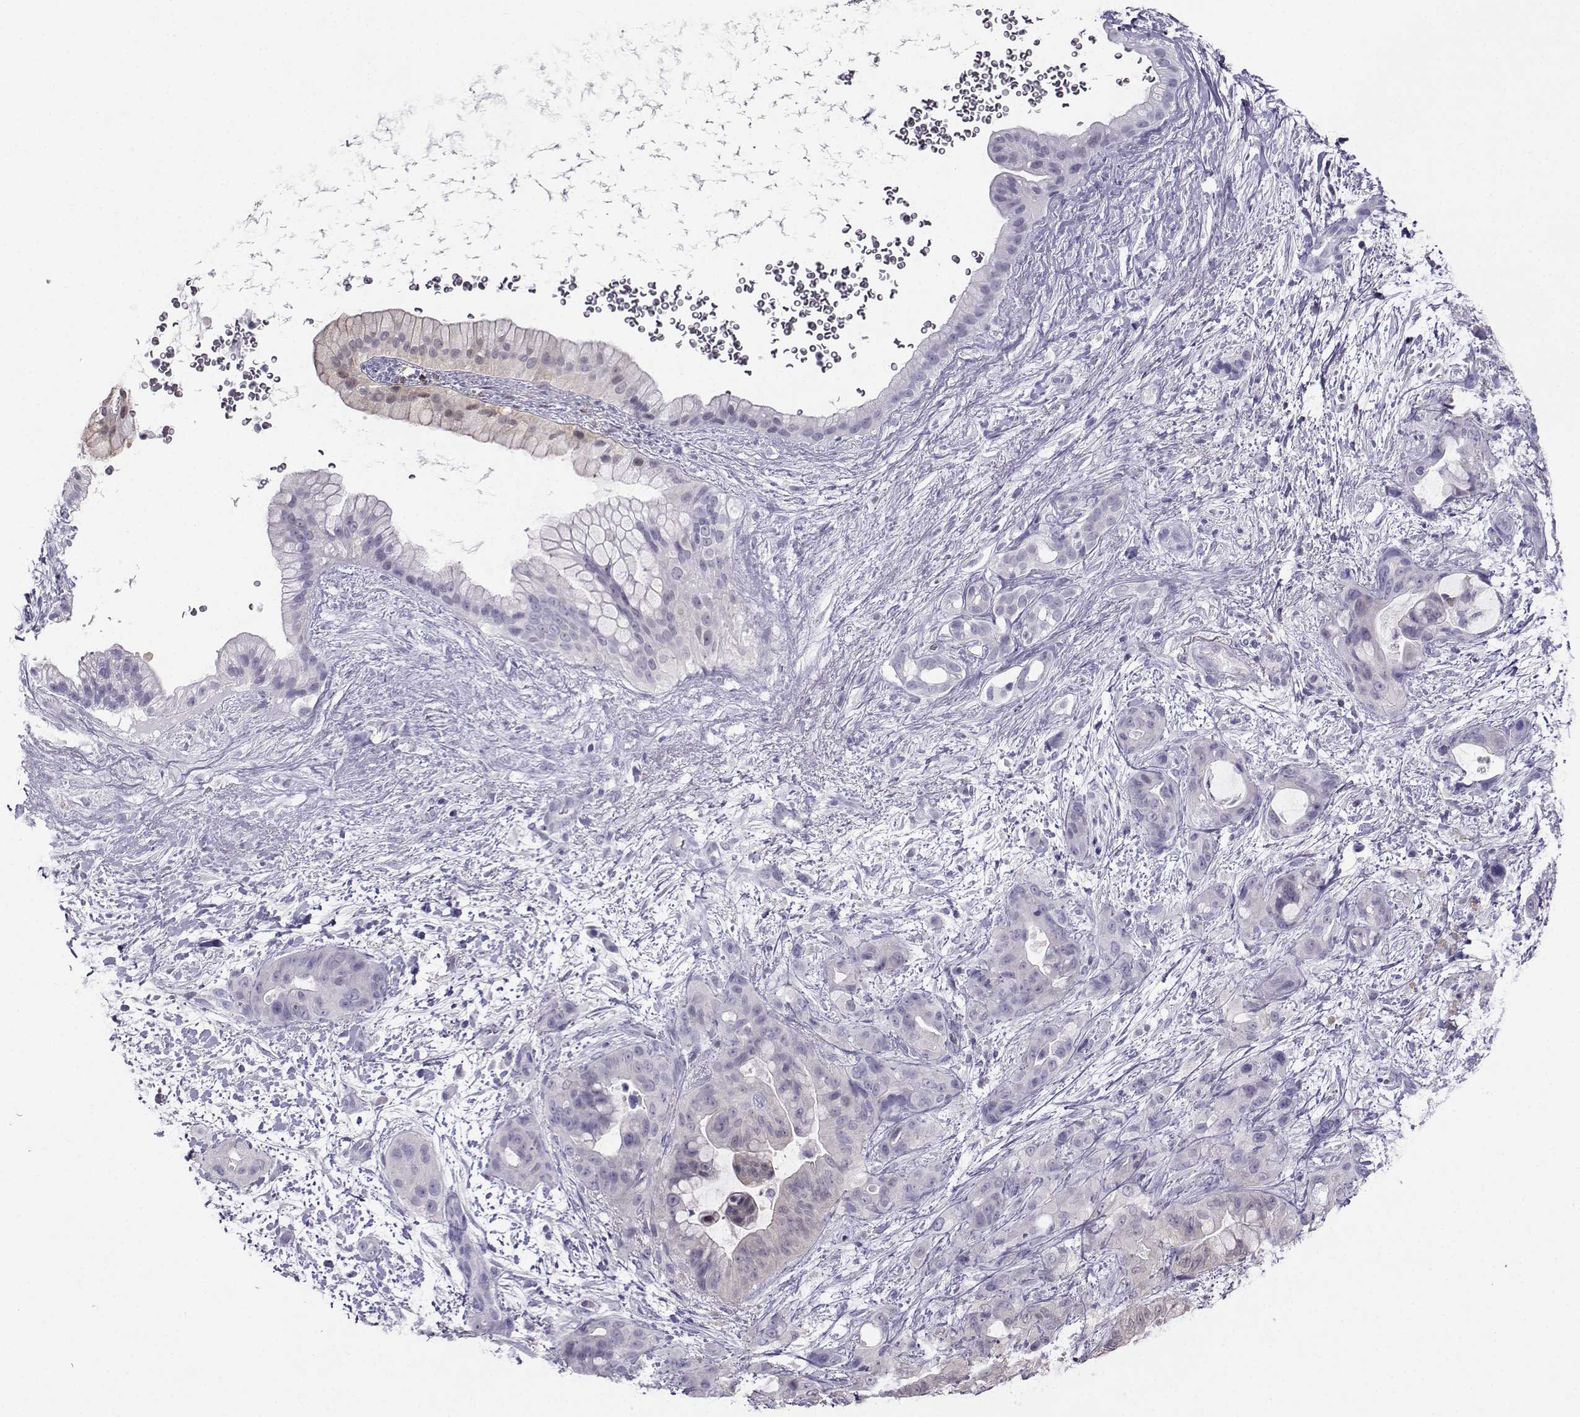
{"staining": {"intensity": "weak", "quantity": "<25%", "location": "cytoplasmic/membranous"}, "tissue": "pancreatic cancer", "cell_type": "Tumor cells", "image_type": "cancer", "snomed": [{"axis": "morphology", "description": "Adenocarcinoma, NOS"}, {"axis": "topography", "description": "Pancreas"}], "caption": "Tumor cells are negative for protein expression in human pancreatic cancer (adenocarcinoma).", "gene": "PGK1", "patient": {"sex": "male", "age": 71}}